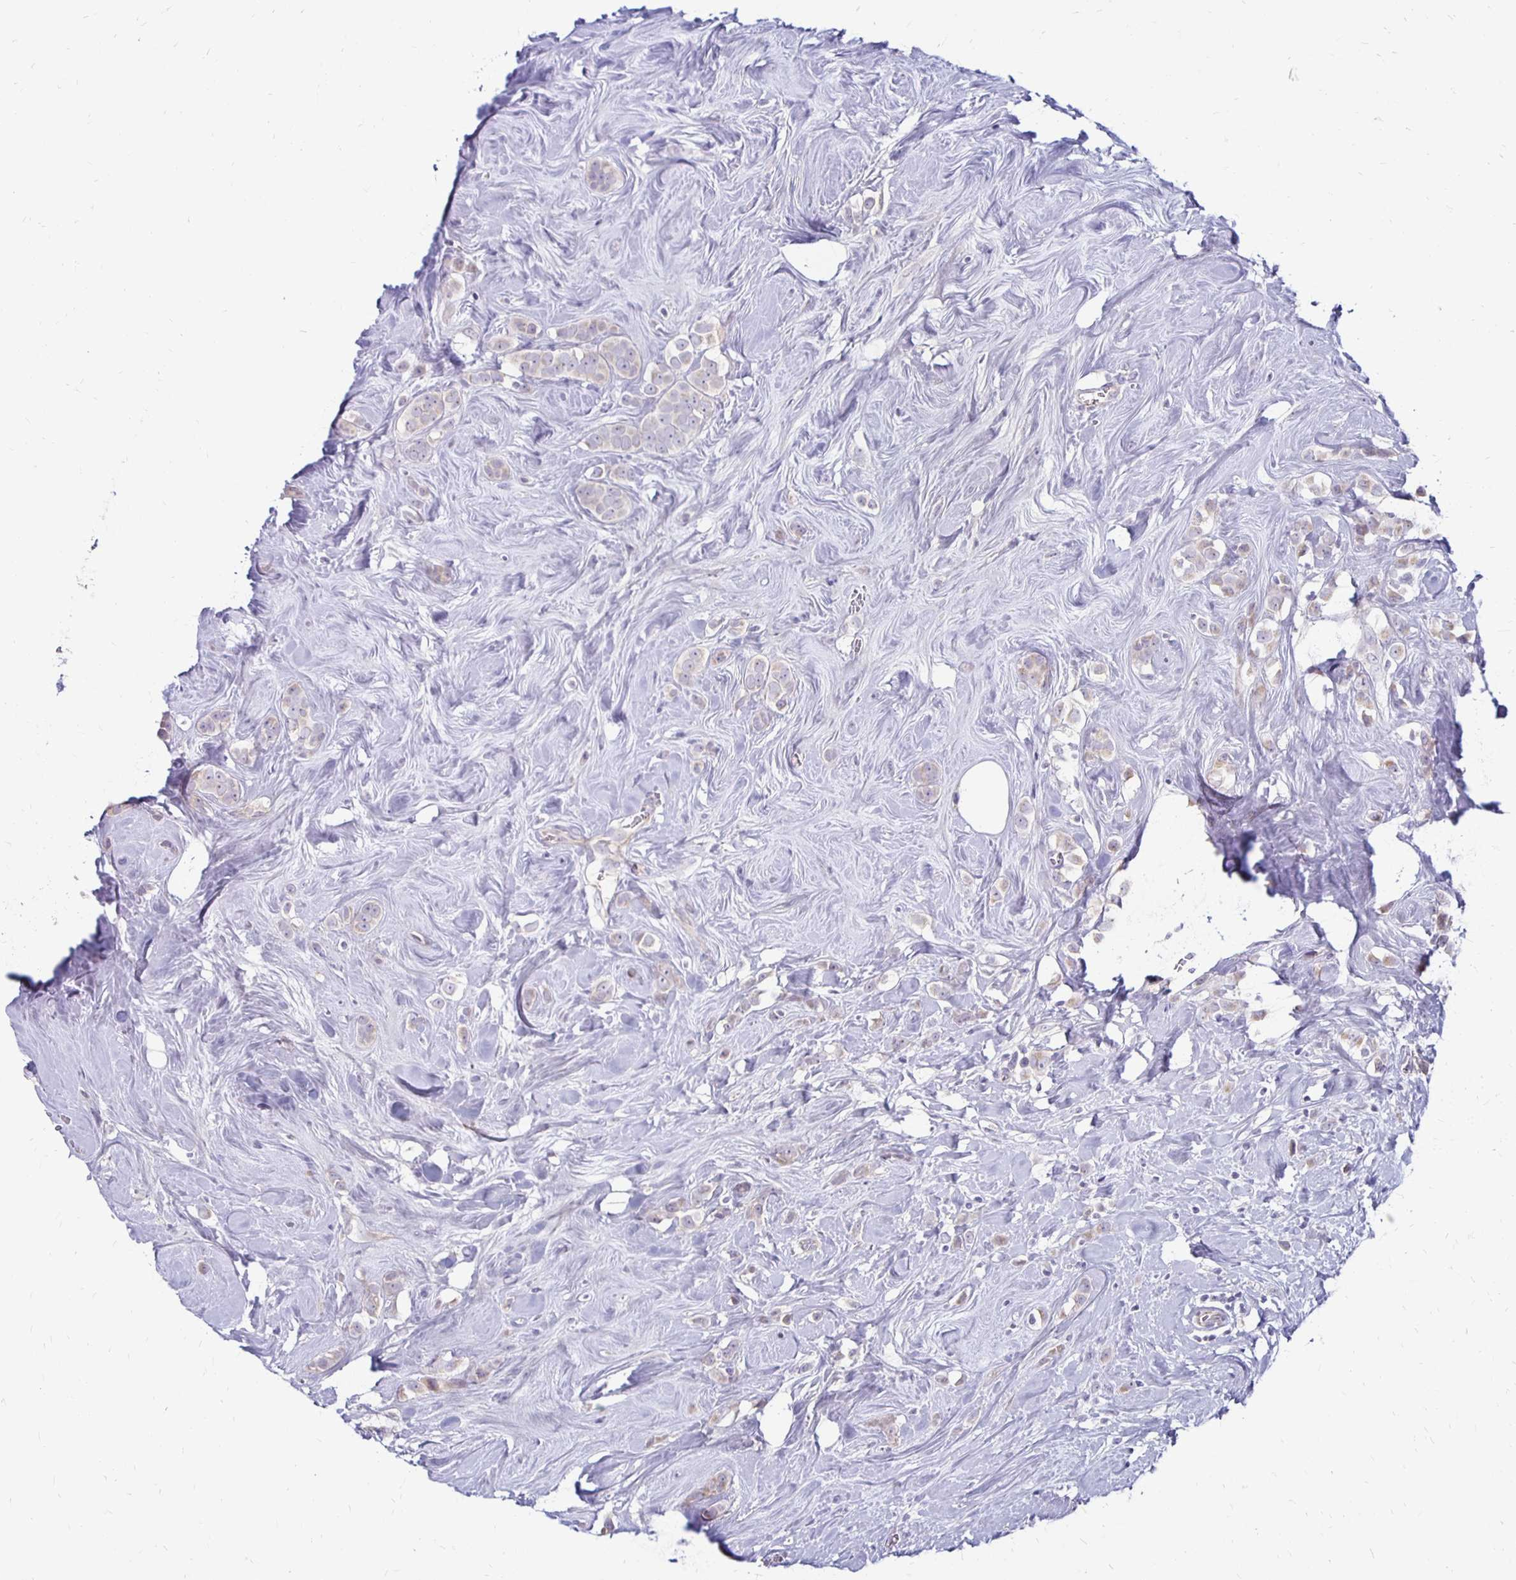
{"staining": {"intensity": "negative", "quantity": "none", "location": "none"}, "tissue": "breast cancer", "cell_type": "Tumor cells", "image_type": "cancer", "snomed": [{"axis": "morphology", "description": "Duct carcinoma"}, {"axis": "topography", "description": "Breast"}], "caption": "IHC histopathology image of neoplastic tissue: human breast infiltrating ductal carcinoma stained with DAB demonstrates no significant protein expression in tumor cells. Nuclei are stained in blue.", "gene": "KATNBL1", "patient": {"sex": "female", "age": 80}}